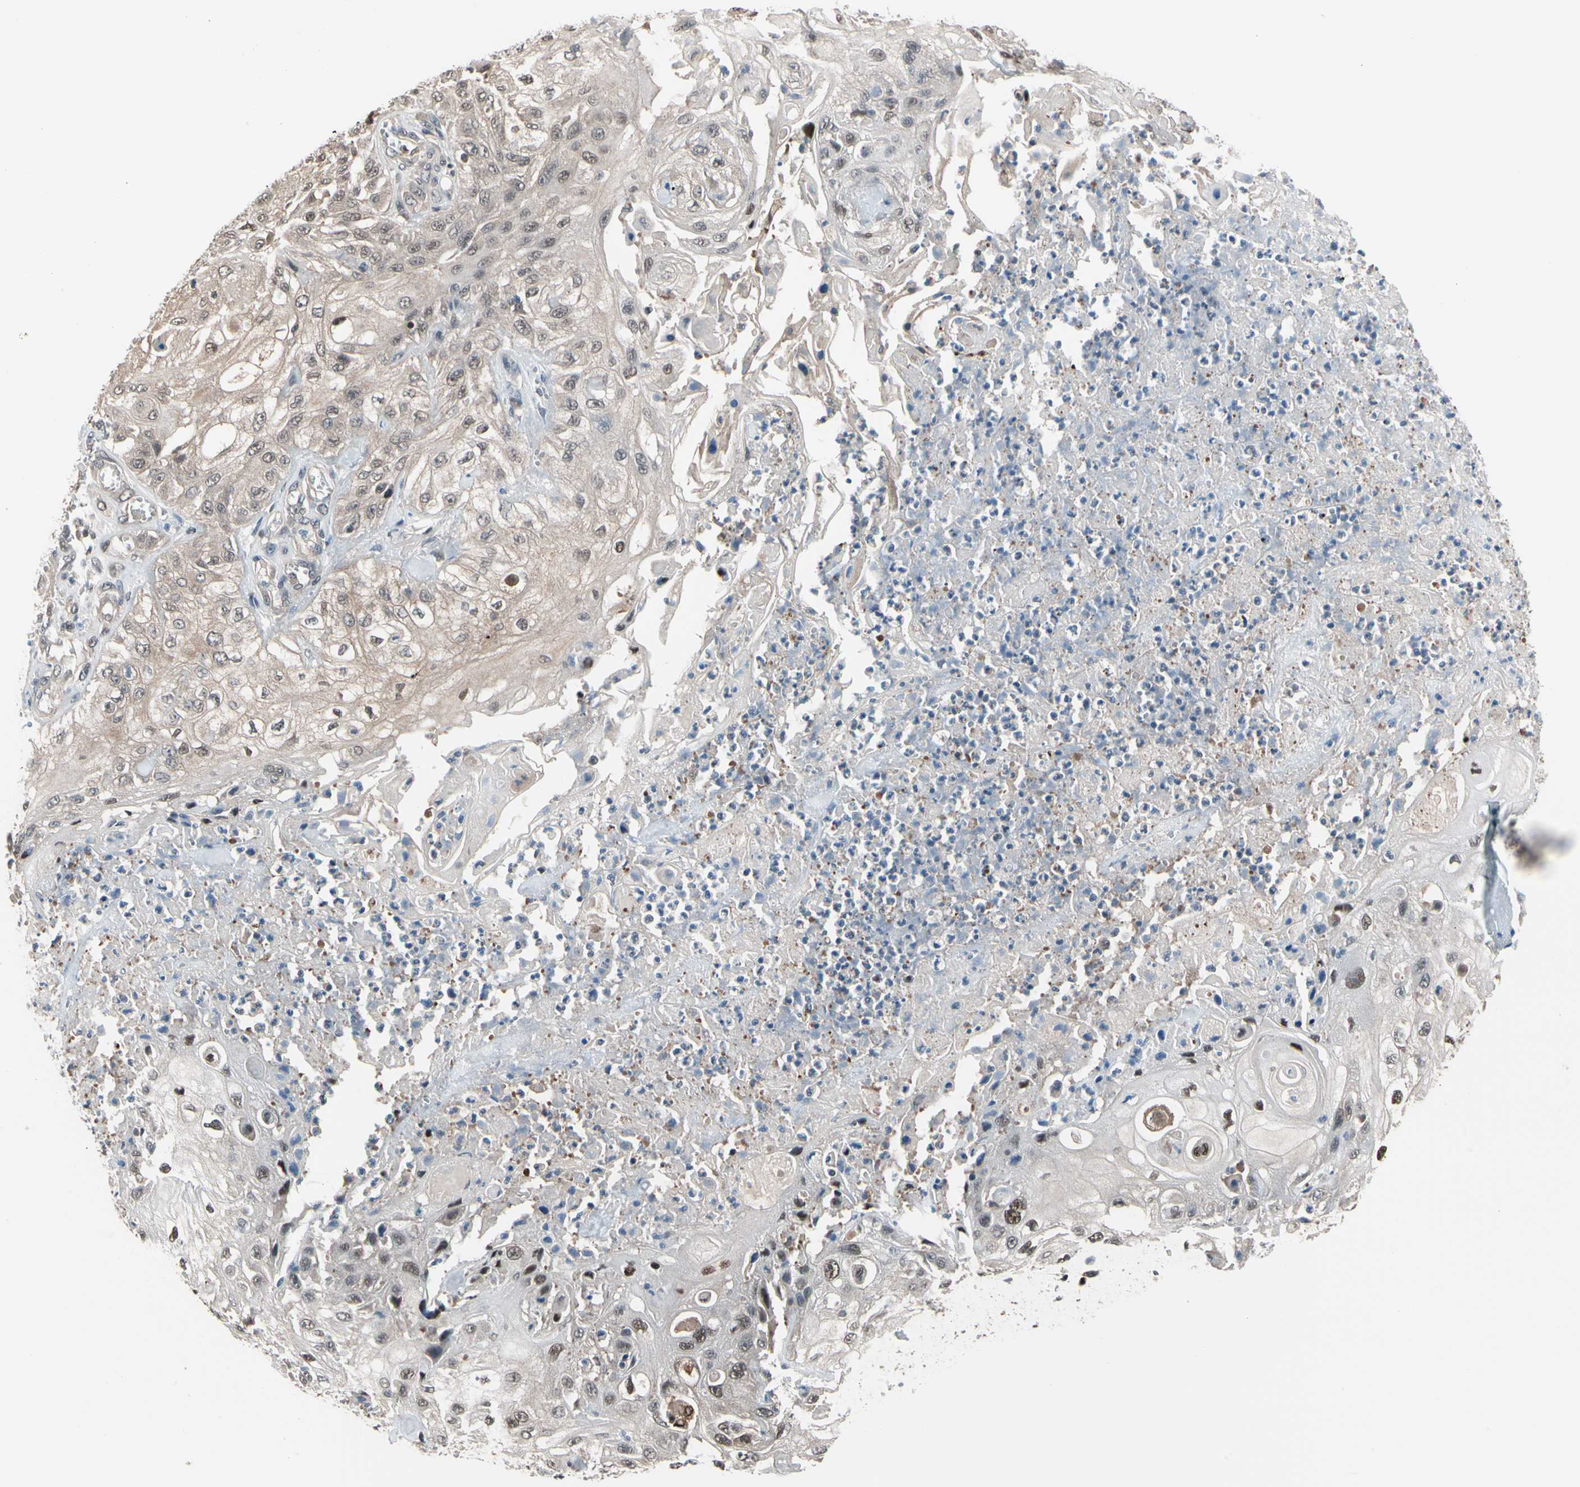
{"staining": {"intensity": "weak", "quantity": ">75%", "location": "cytoplasmic/membranous,nuclear"}, "tissue": "skin cancer", "cell_type": "Tumor cells", "image_type": "cancer", "snomed": [{"axis": "morphology", "description": "Squamous cell carcinoma, NOS"}, {"axis": "morphology", "description": "Squamous cell carcinoma, metastatic, NOS"}, {"axis": "topography", "description": "Skin"}, {"axis": "topography", "description": "Lymph node"}], "caption": "DAB immunohistochemical staining of skin squamous cell carcinoma shows weak cytoplasmic/membranous and nuclear protein positivity in about >75% of tumor cells.", "gene": "PSMA2", "patient": {"sex": "male", "age": 75}}